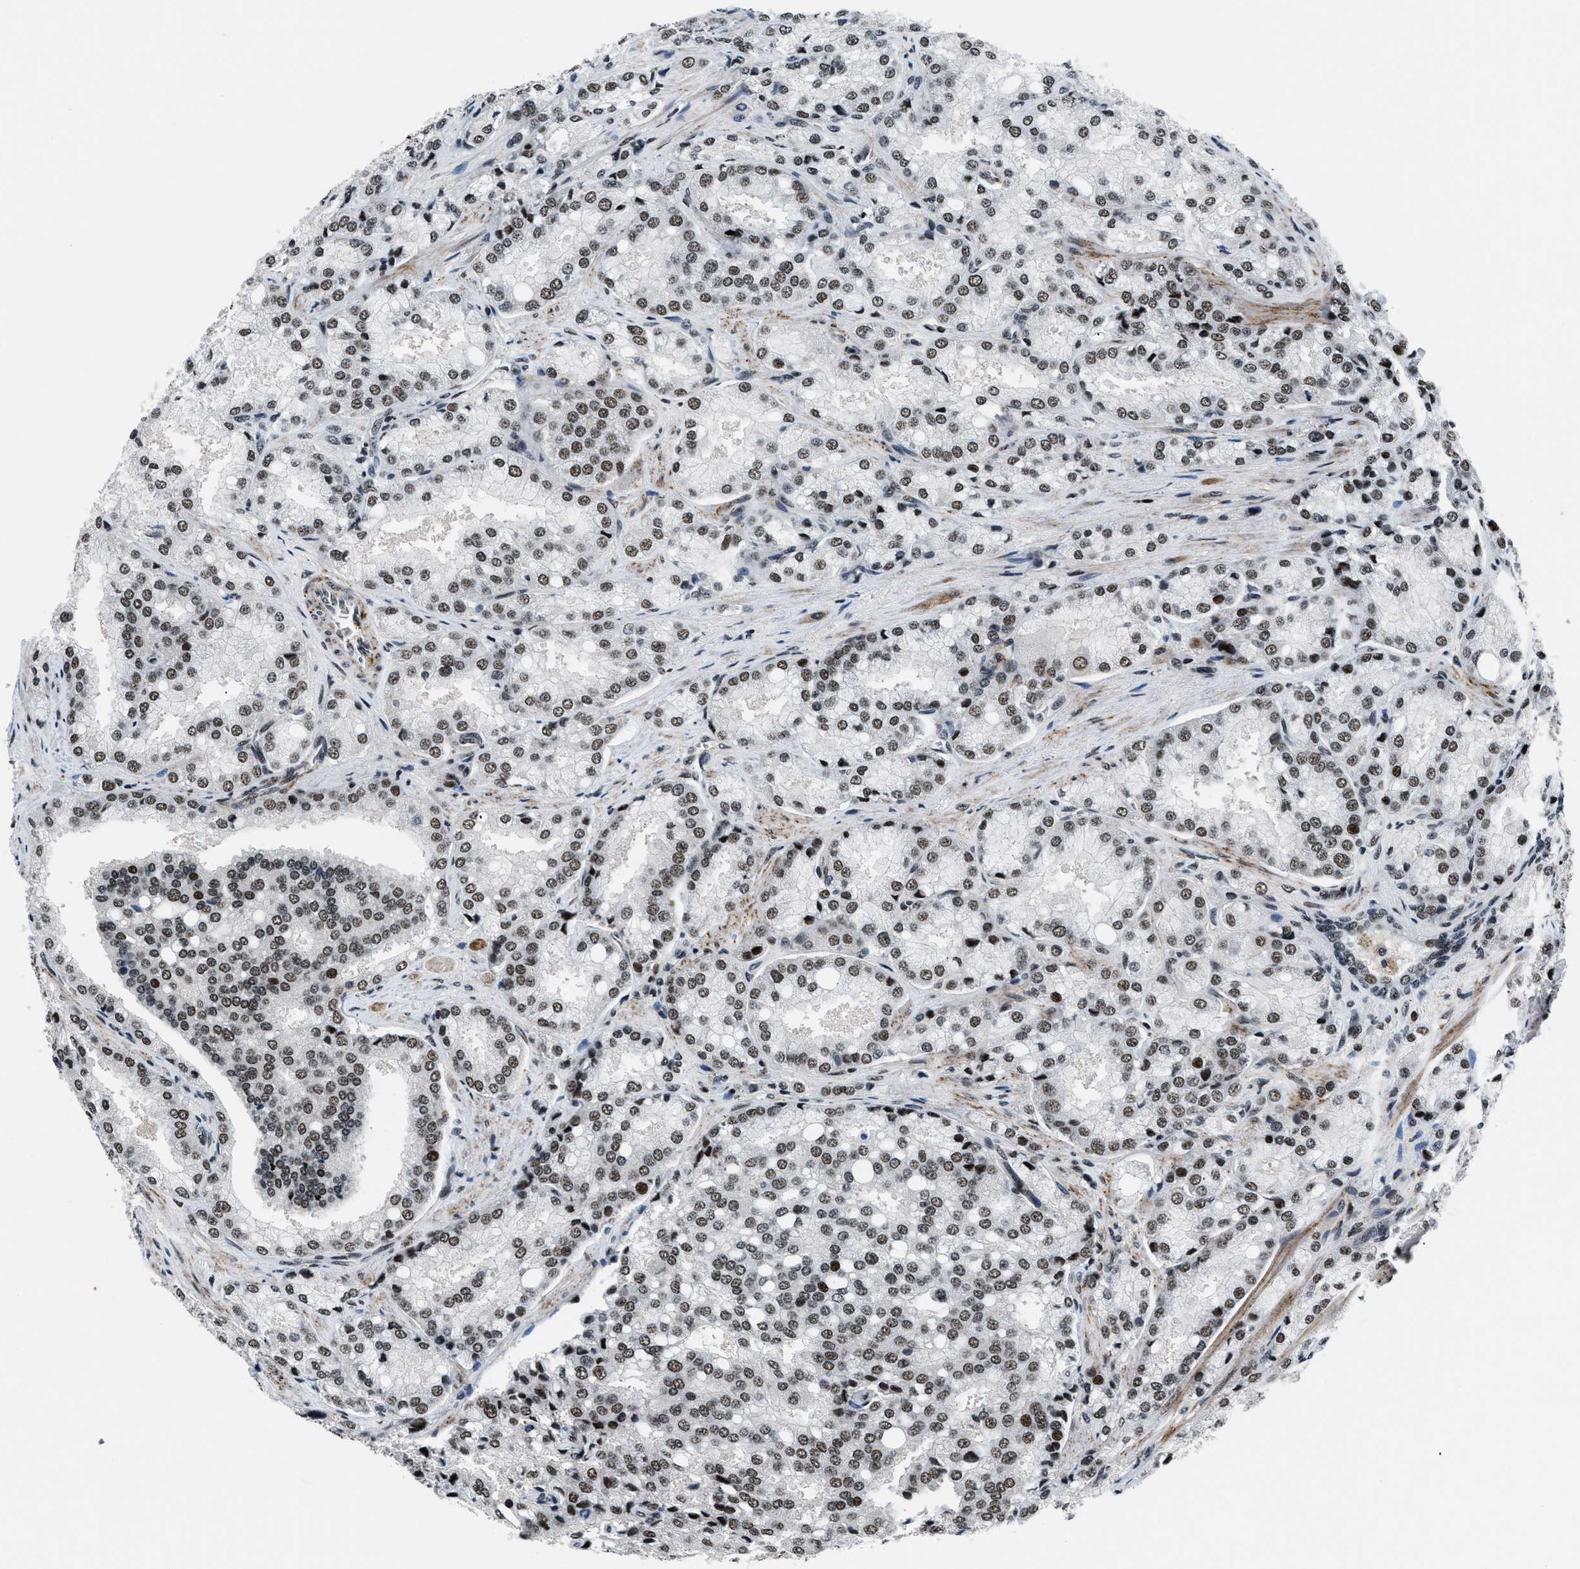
{"staining": {"intensity": "strong", "quantity": ">75%", "location": "nuclear"}, "tissue": "prostate cancer", "cell_type": "Tumor cells", "image_type": "cancer", "snomed": [{"axis": "morphology", "description": "Adenocarcinoma, High grade"}, {"axis": "topography", "description": "Prostate"}], "caption": "A photomicrograph showing strong nuclear positivity in approximately >75% of tumor cells in prostate cancer (high-grade adenocarcinoma), as visualized by brown immunohistochemical staining.", "gene": "SMARCB1", "patient": {"sex": "male", "age": 50}}